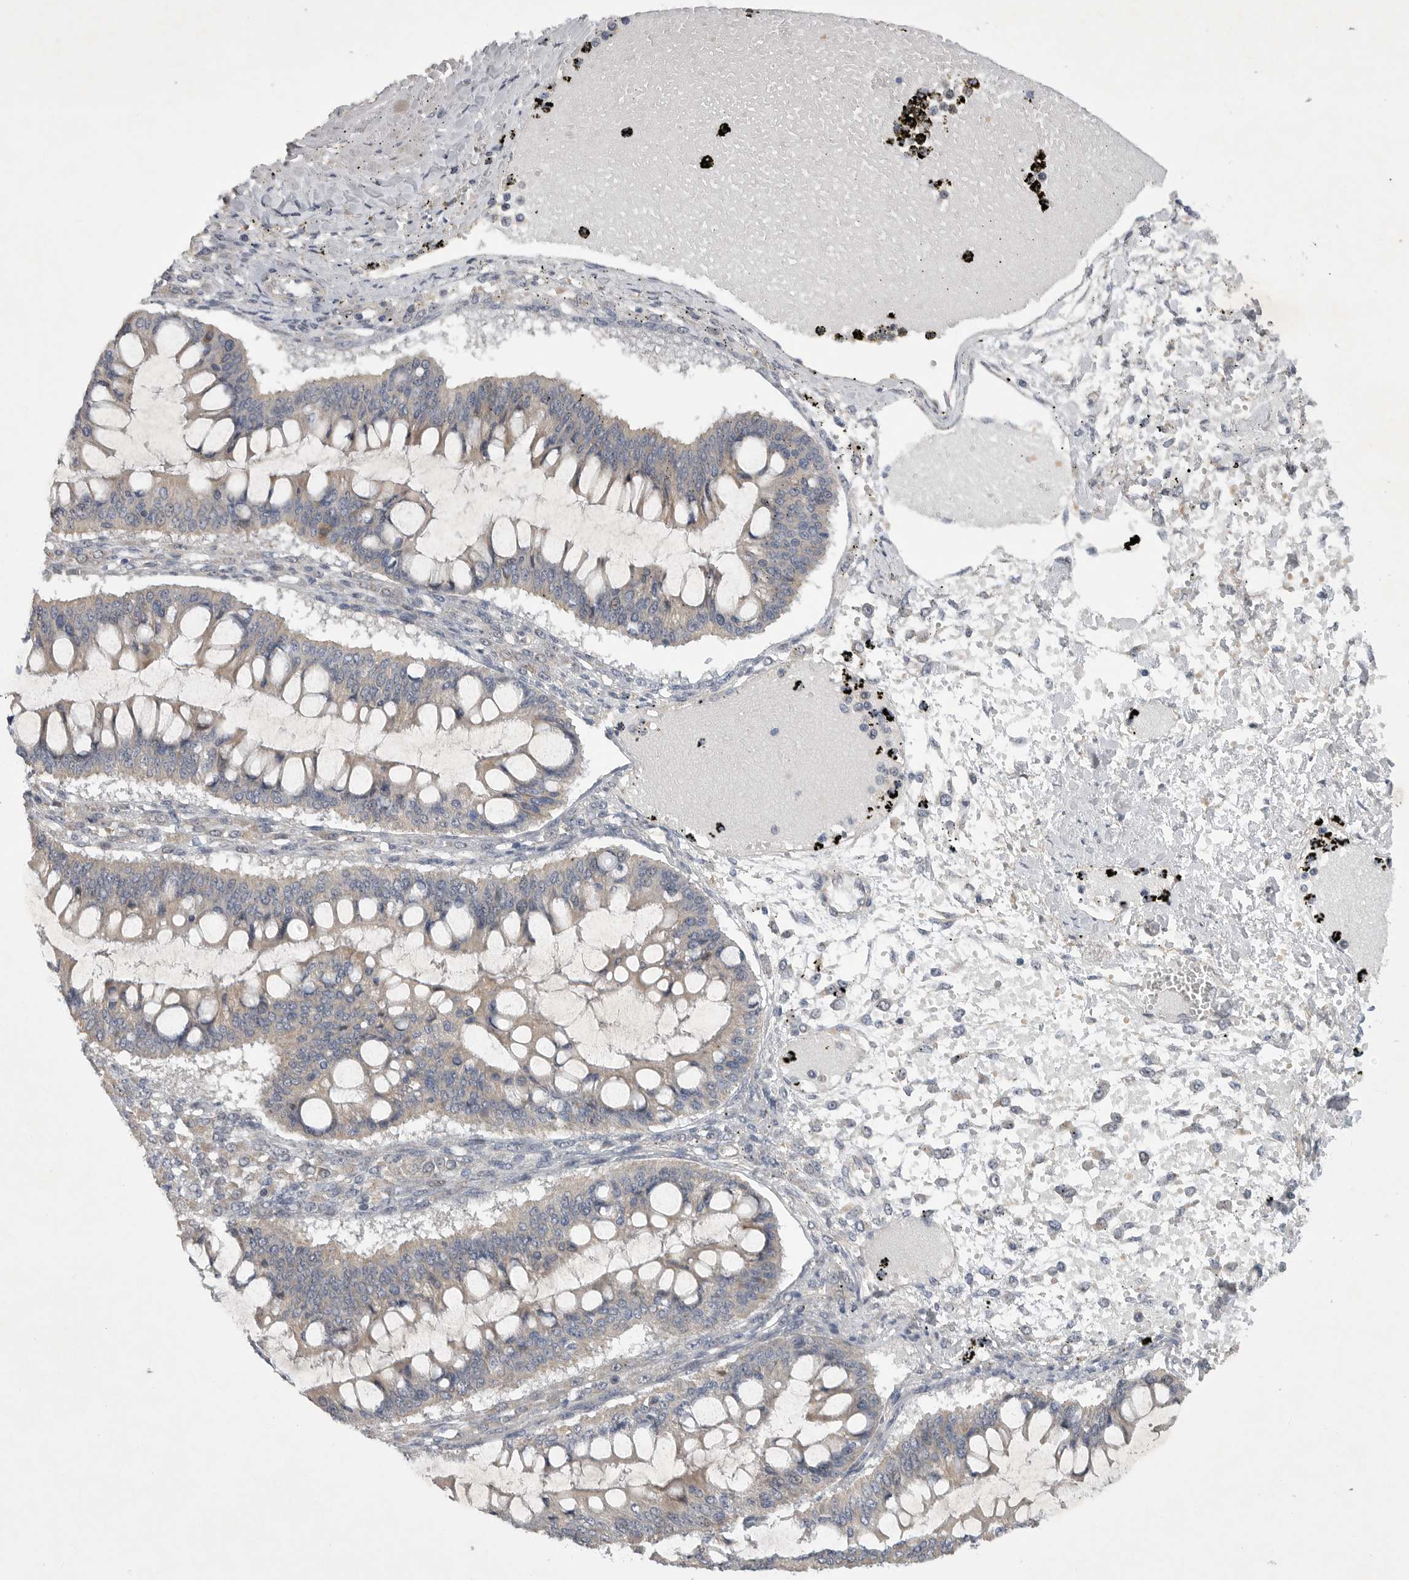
{"staining": {"intensity": "weak", "quantity": "25%-75%", "location": "cytoplasmic/membranous"}, "tissue": "ovarian cancer", "cell_type": "Tumor cells", "image_type": "cancer", "snomed": [{"axis": "morphology", "description": "Cystadenocarcinoma, mucinous, NOS"}, {"axis": "topography", "description": "Ovary"}], "caption": "Immunohistochemical staining of ovarian cancer reveals low levels of weak cytoplasmic/membranous positivity in approximately 25%-75% of tumor cells.", "gene": "EDEM3", "patient": {"sex": "female", "age": 73}}